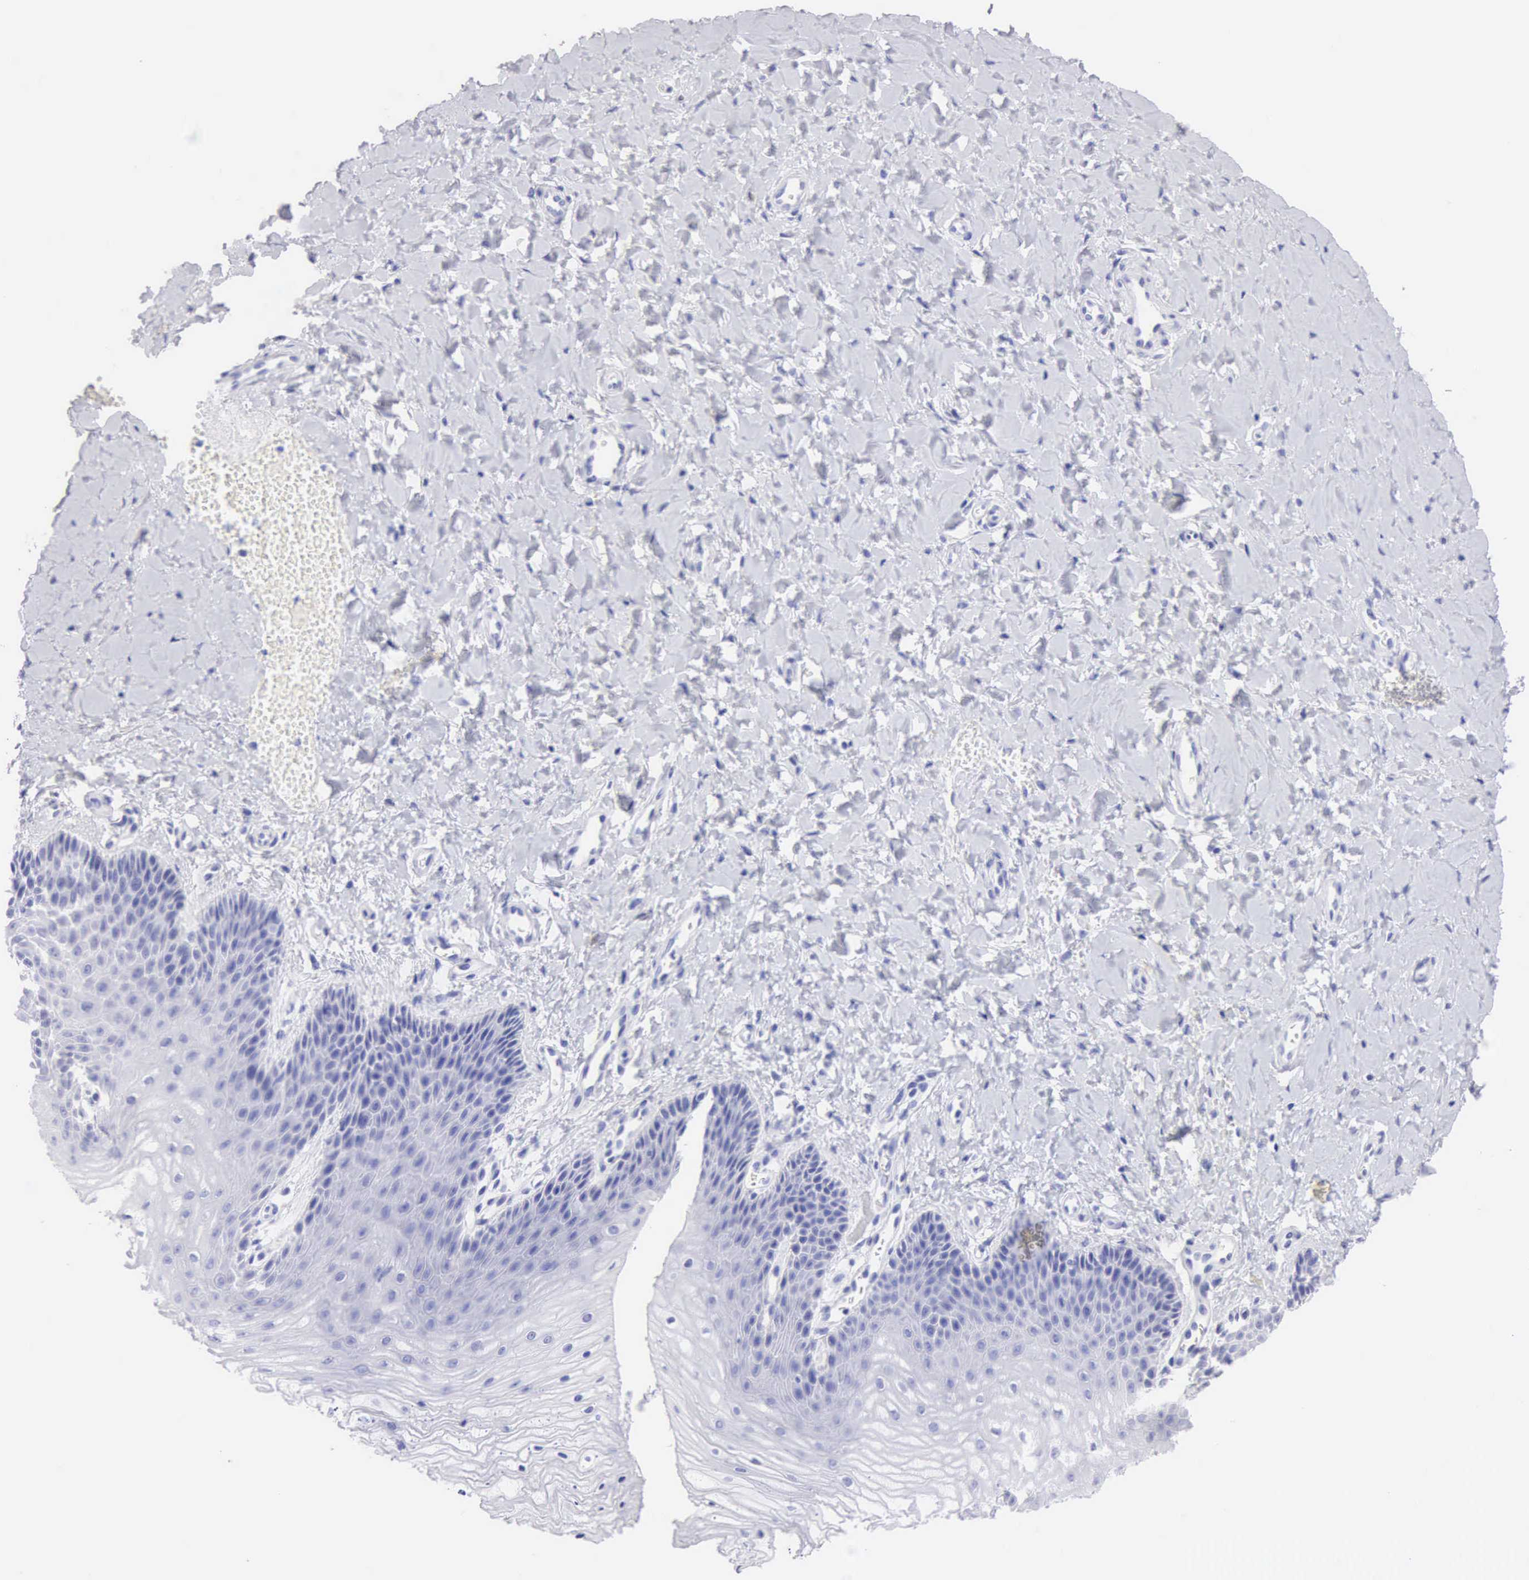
{"staining": {"intensity": "negative", "quantity": "none", "location": "none"}, "tissue": "vagina", "cell_type": "Squamous epithelial cells", "image_type": "normal", "snomed": [{"axis": "morphology", "description": "Normal tissue, NOS"}, {"axis": "topography", "description": "Vagina"}], "caption": "The immunohistochemistry (IHC) micrograph has no significant staining in squamous epithelial cells of vagina. The staining was performed using DAB to visualize the protein expression in brown, while the nuclei were stained in blue with hematoxylin (Magnification: 20x).", "gene": "CDKN2A", "patient": {"sex": "female", "age": 68}}